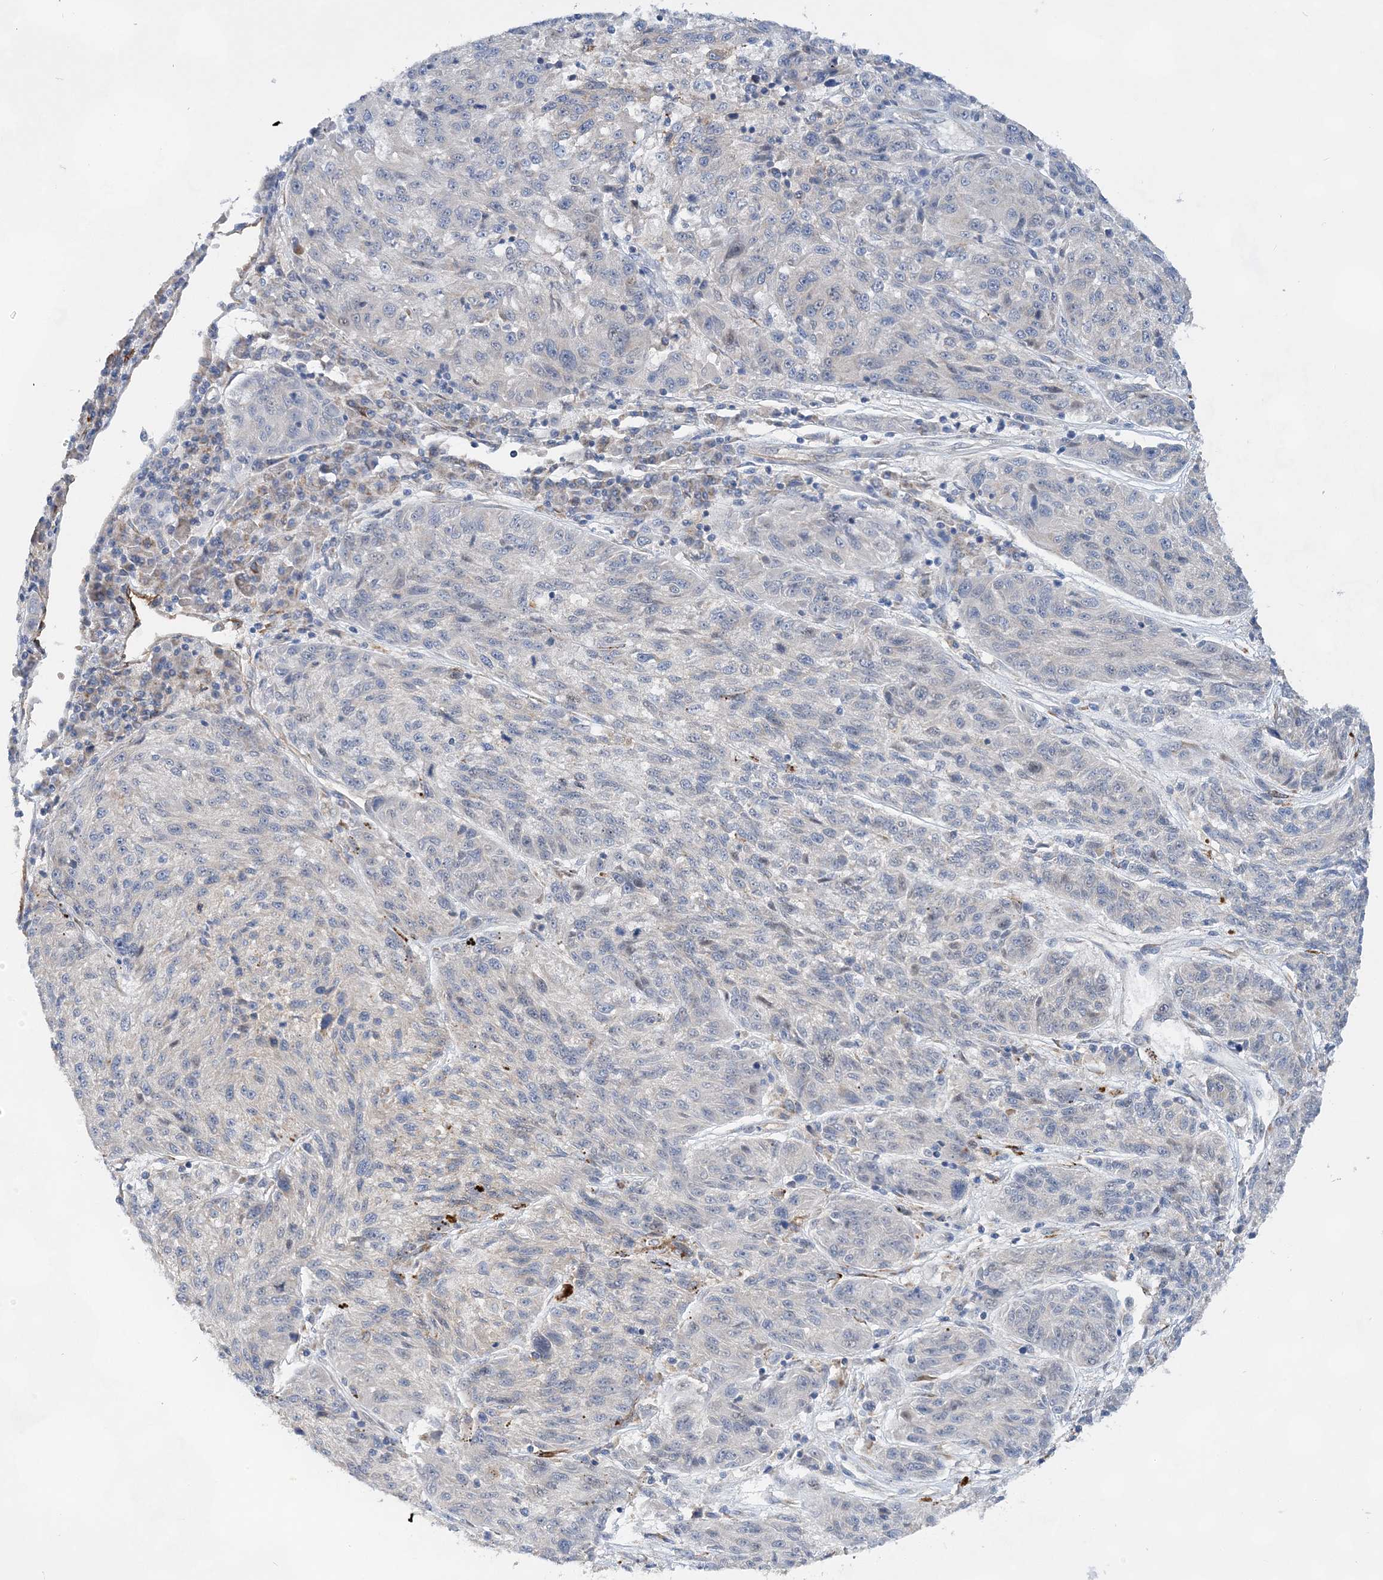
{"staining": {"intensity": "negative", "quantity": "none", "location": "none"}, "tissue": "melanoma", "cell_type": "Tumor cells", "image_type": "cancer", "snomed": [{"axis": "morphology", "description": "Malignant melanoma, NOS"}, {"axis": "topography", "description": "Skin"}], "caption": "Immunohistochemistry of malignant melanoma displays no expression in tumor cells.", "gene": "TRAPPC13", "patient": {"sex": "male", "age": 53}}